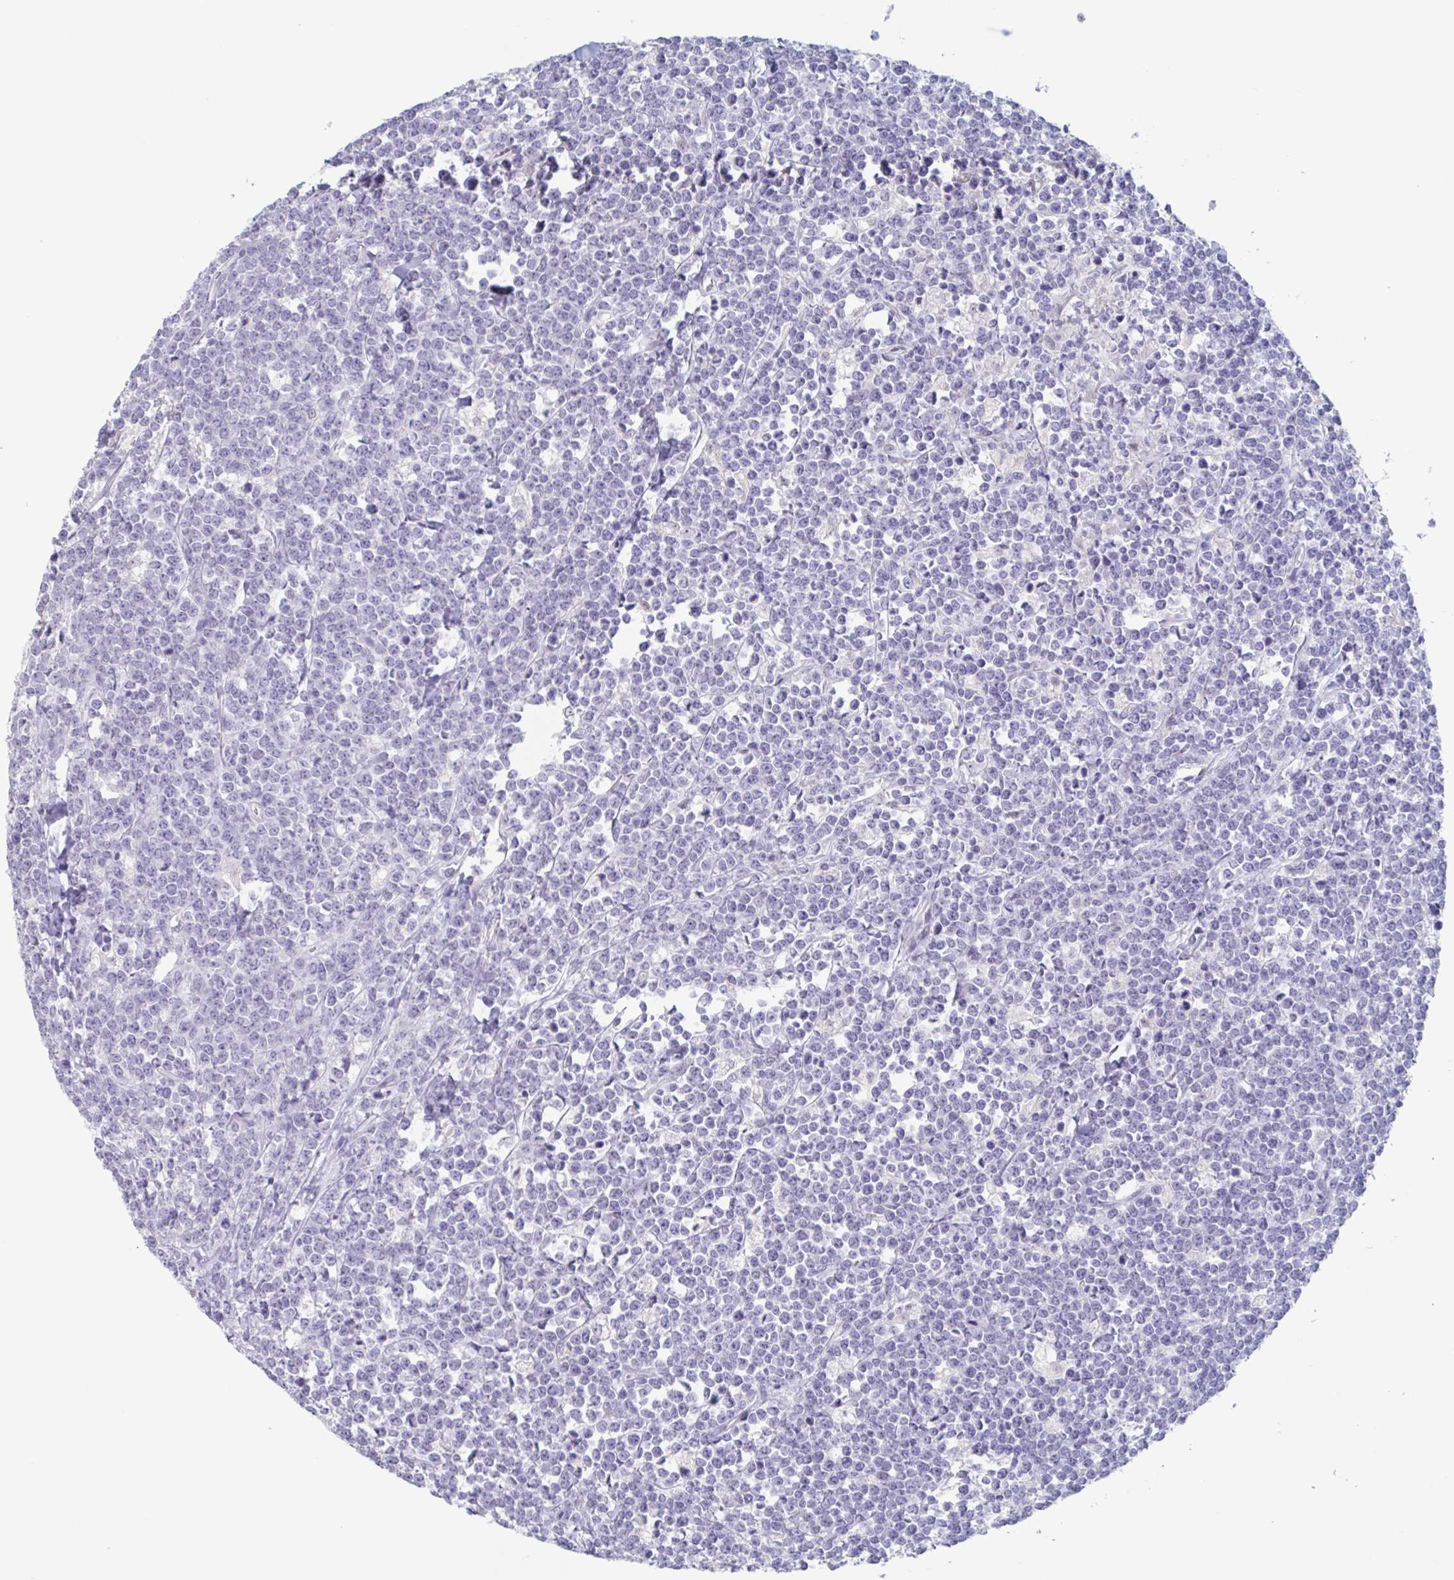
{"staining": {"intensity": "negative", "quantity": "none", "location": "none"}, "tissue": "lymphoma", "cell_type": "Tumor cells", "image_type": "cancer", "snomed": [{"axis": "morphology", "description": "Malignant lymphoma, non-Hodgkin's type, High grade"}, {"axis": "topography", "description": "Small intestine"}, {"axis": "topography", "description": "Colon"}], "caption": "Immunohistochemistry (IHC) of human malignant lymphoma, non-Hodgkin's type (high-grade) displays no positivity in tumor cells.", "gene": "NOXRED1", "patient": {"sex": "male", "age": 8}}